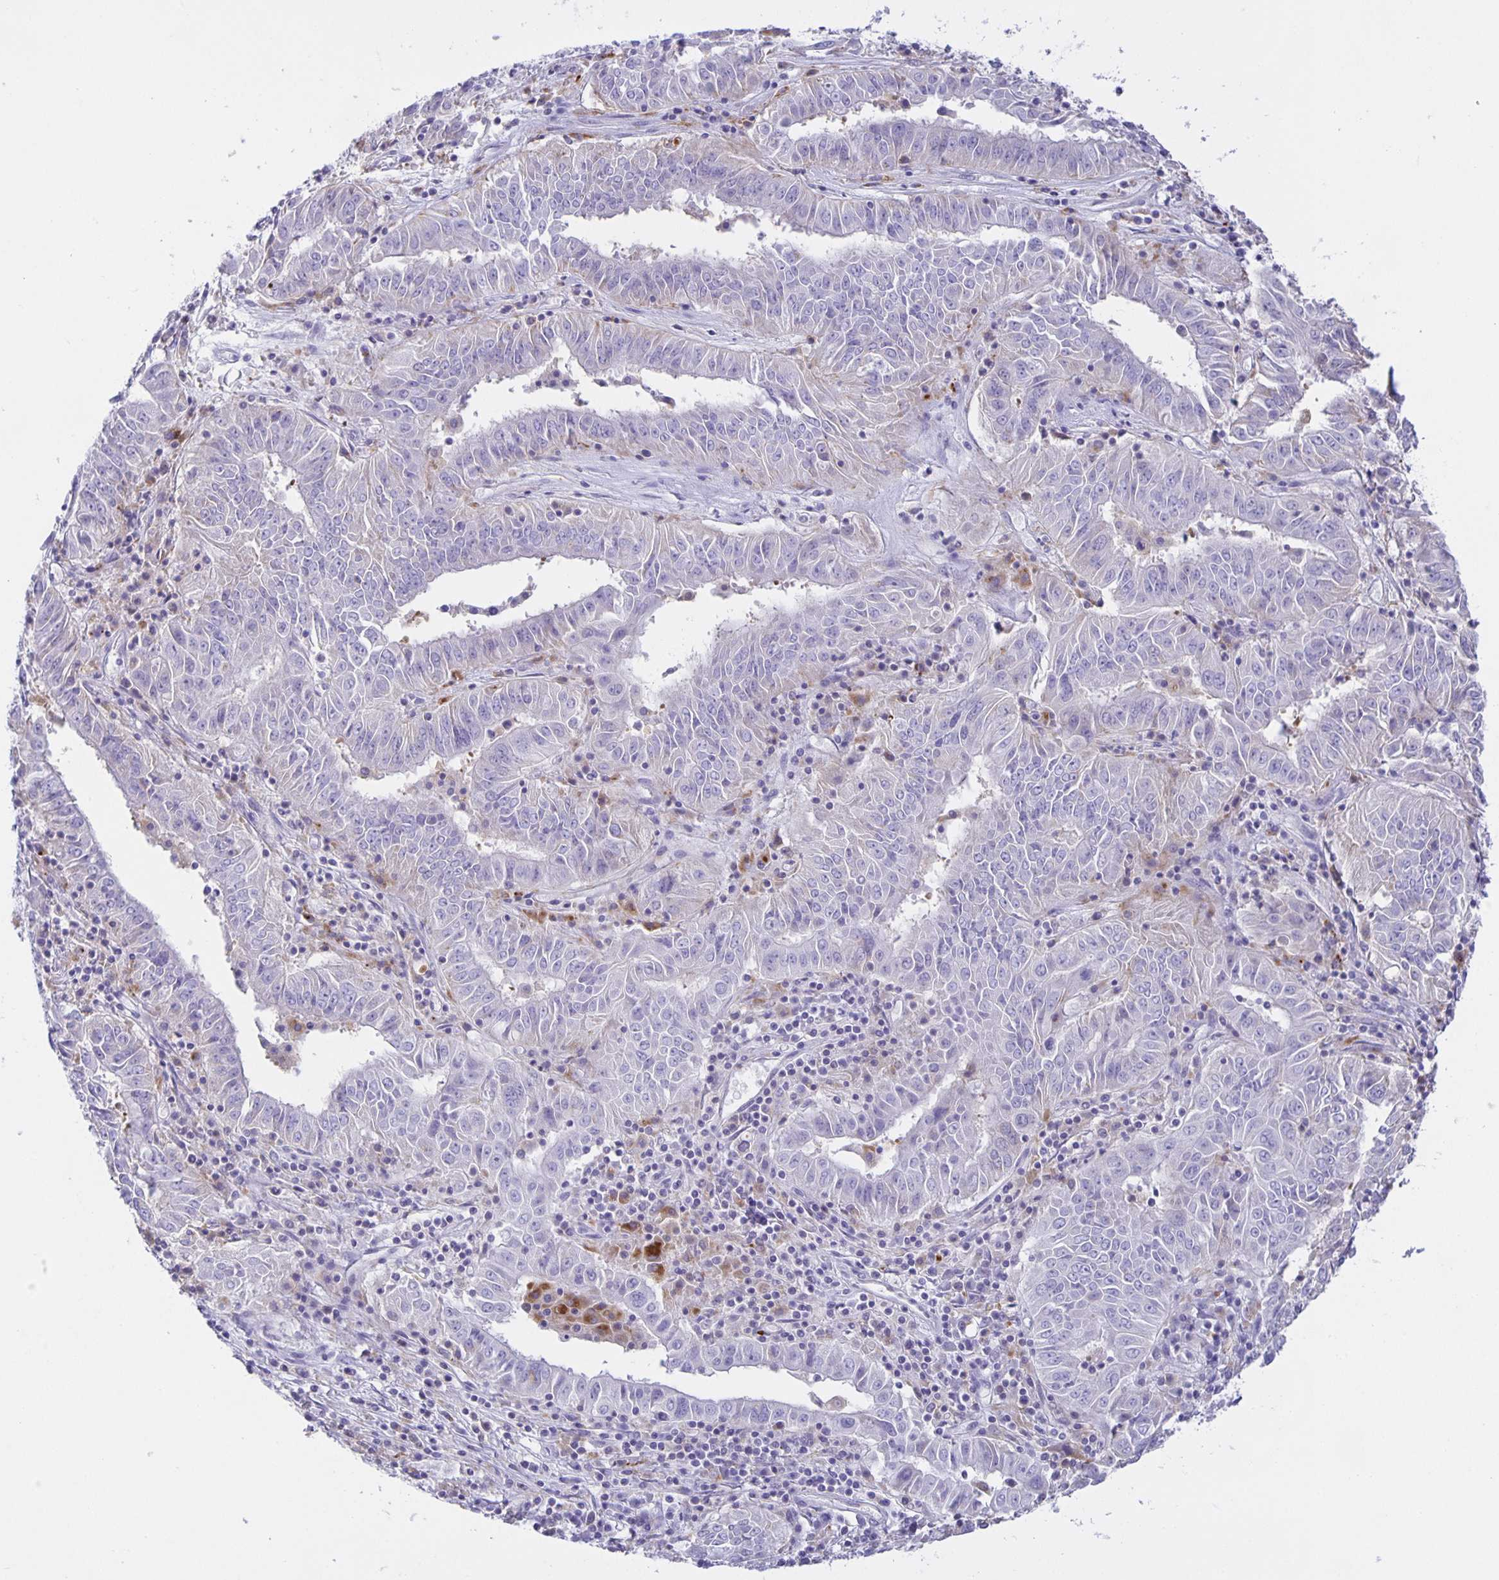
{"staining": {"intensity": "negative", "quantity": "none", "location": "none"}, "tissue": "pancreatic cancer", "cell_type": "Tumor cells", "image_type": "cancer", "snomed": [{"axis": "morphology", "description": "Adenocarcinoma, NOS"}, {"axis": "topography", "description": "Pancreas"}], "caption": "DAB immunohistochemical staining of human pancreatic cancer demonstrates no significant staining in tumor cells.", "gene": "LIPA", "patient": {"sex": "male", "age": 63}}